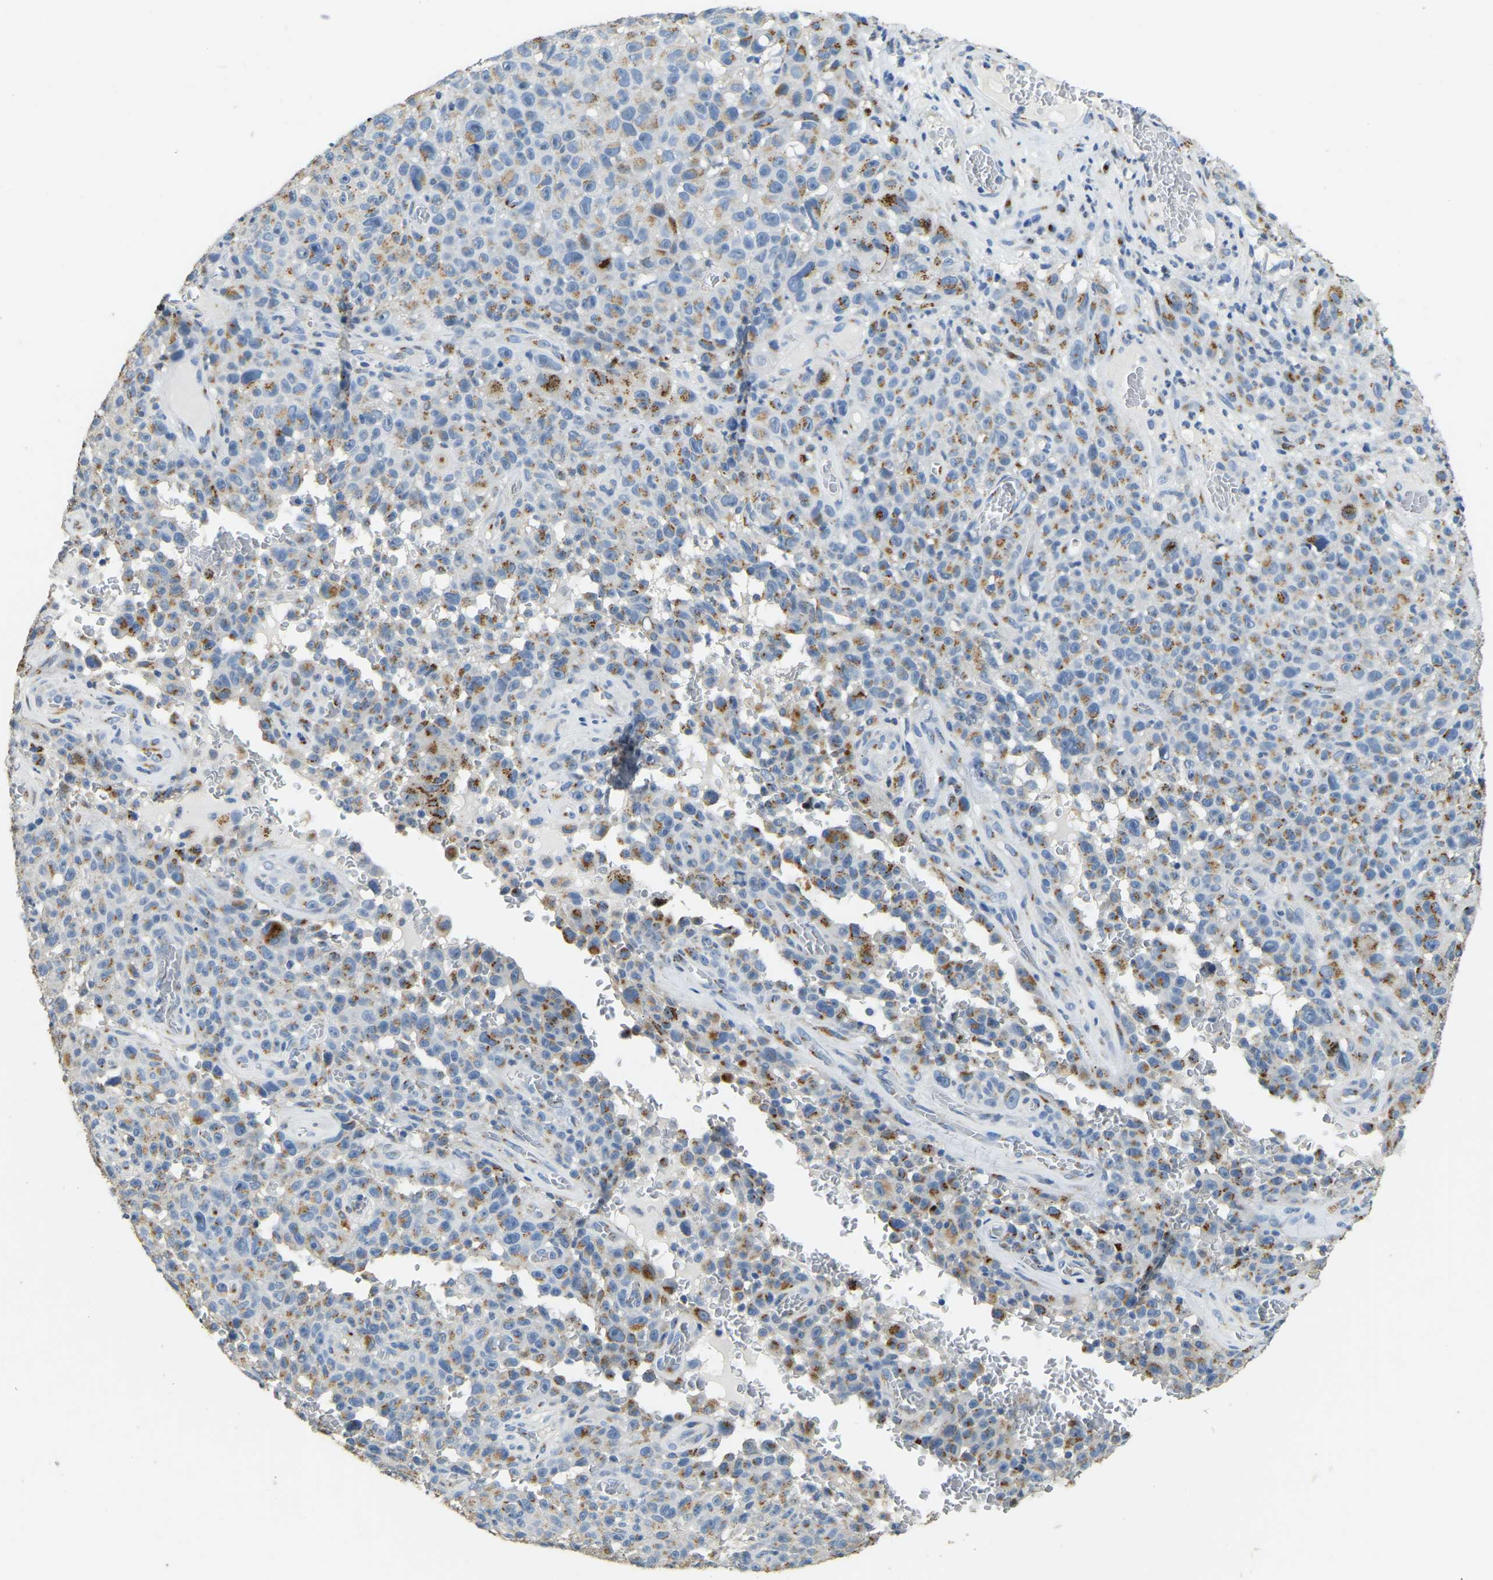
{"staining": {"intensity": "moderate", "quantity": ">75%", "location": "cytoplasmic/membranous"}, "tissue": "melanoma", "cell_type": "Tumor cells", "image_type": "cancer", "snomed": [{"axis": "morphology", "description": "Malignant melanoma, NOS"}, {"axis": "topography", "description": "Skin"}], "caption": "A photomicrograph of malignant melanoma stained for a protein displays moderate cytoplasmic/membranous brown staining in tumor cells. (DAB (3,3'-diaminobenzidine) IHC with brightfield microscopy, high magnification).", "gene": "FAM174A", "patient": {"sex": "female", "age": 82}}